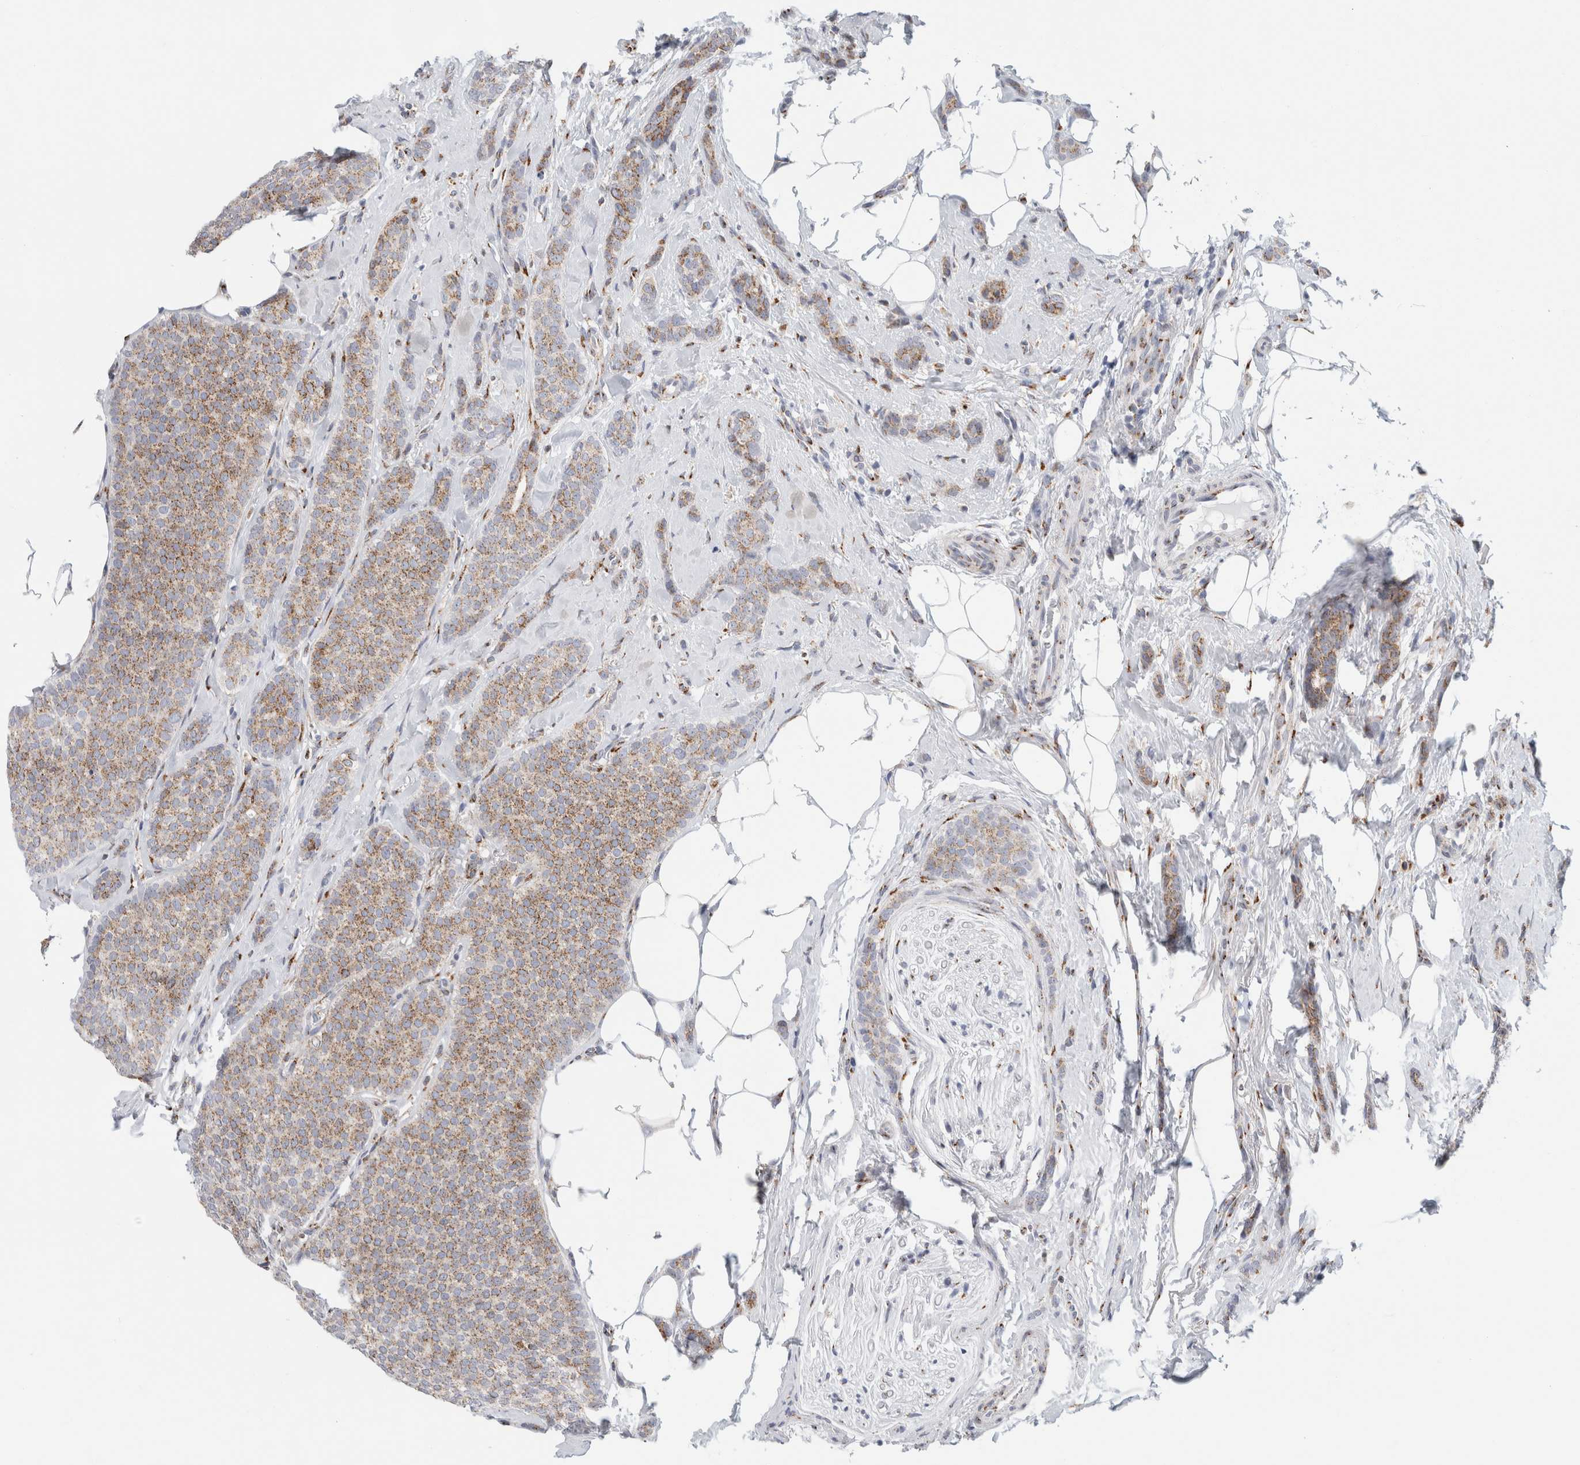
{"staining": {"intensity": "moderate", "quantity": ">75%", "location": "cytoplasmic/membranous"}, "tissue": "breast cancer", "cell_type": "Tumor cells", "image_type": "cancer", "snomed": [{"axis": "morphology", "description": "Lobular carcinoma"}, {"axis": "topography", "description": "Skin"}, {"axis": "topography", "description": "Breast"}], "caption": "There is medium levels of moderate cytoplasmic/membranous positivity in tumor cells of breast cancer, as demonstrated by immunohistochemical staining (brown color).", "gene": "MCFD2", "patient": {"sex": "female", "age": 46}}